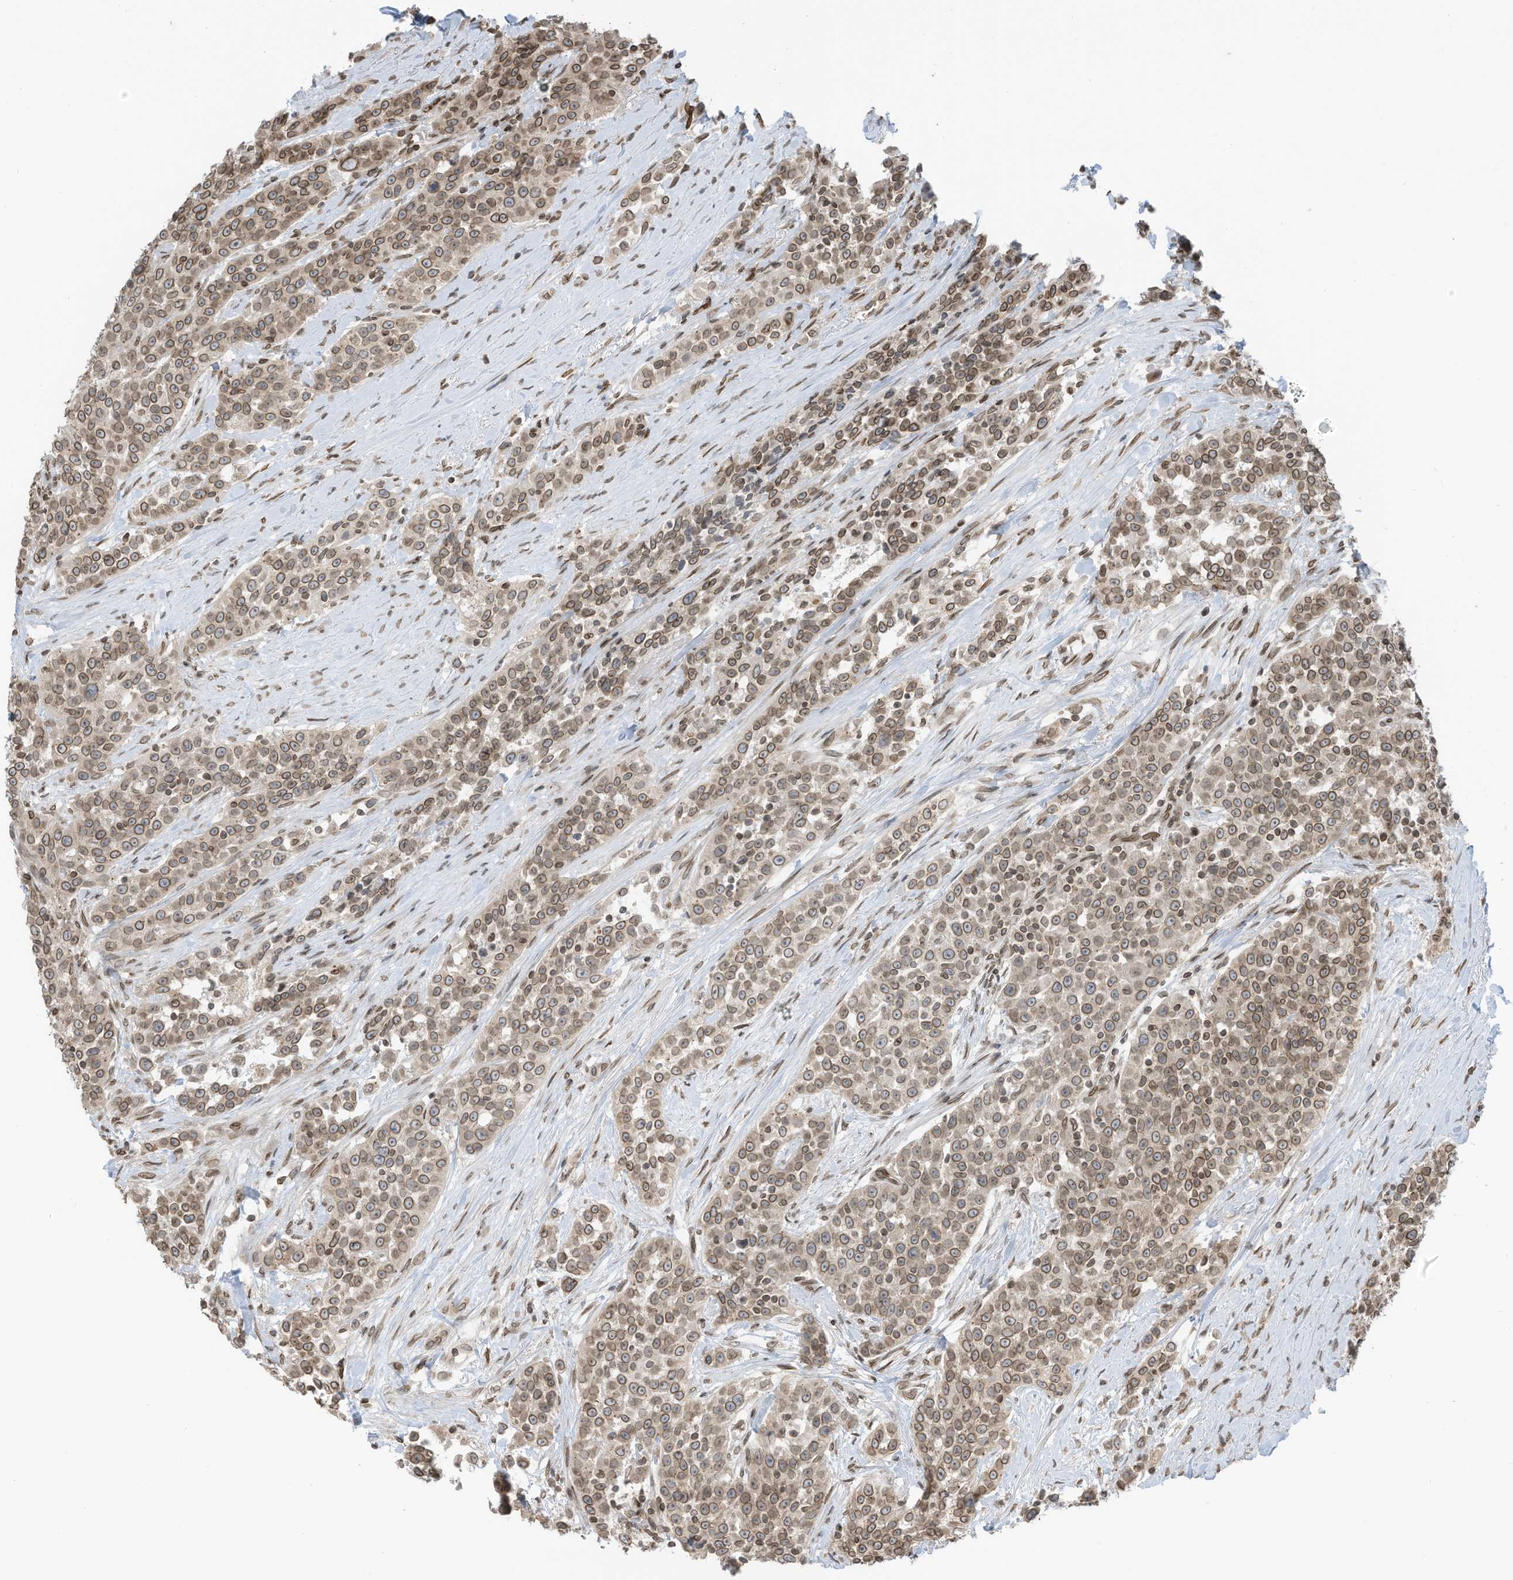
{"staining": {"intensity": "moderate", "quantity": ">75%", "location": "cytoplasmic/membranous,nuclear"}, "tissue": "urothelial cancer", "cell_type": "Tumor cells", "image_type": "cancer", "snomed": [{"axis": "morphology", "description": "Urothelial carcinoma, High grade"}, {"axis": "topography", "description": "Urinary bladder"}], "caption": "Immunohistochemistry (DAB (3,3'-diaminobenzidine)) staining of human urothelial cancer displays moderate cytoplasmic/membranous and nuclear protein expression in about >75% of tumor cells.", "gene": "RABL3", "patient": {"sex": "female", "age": 80}}